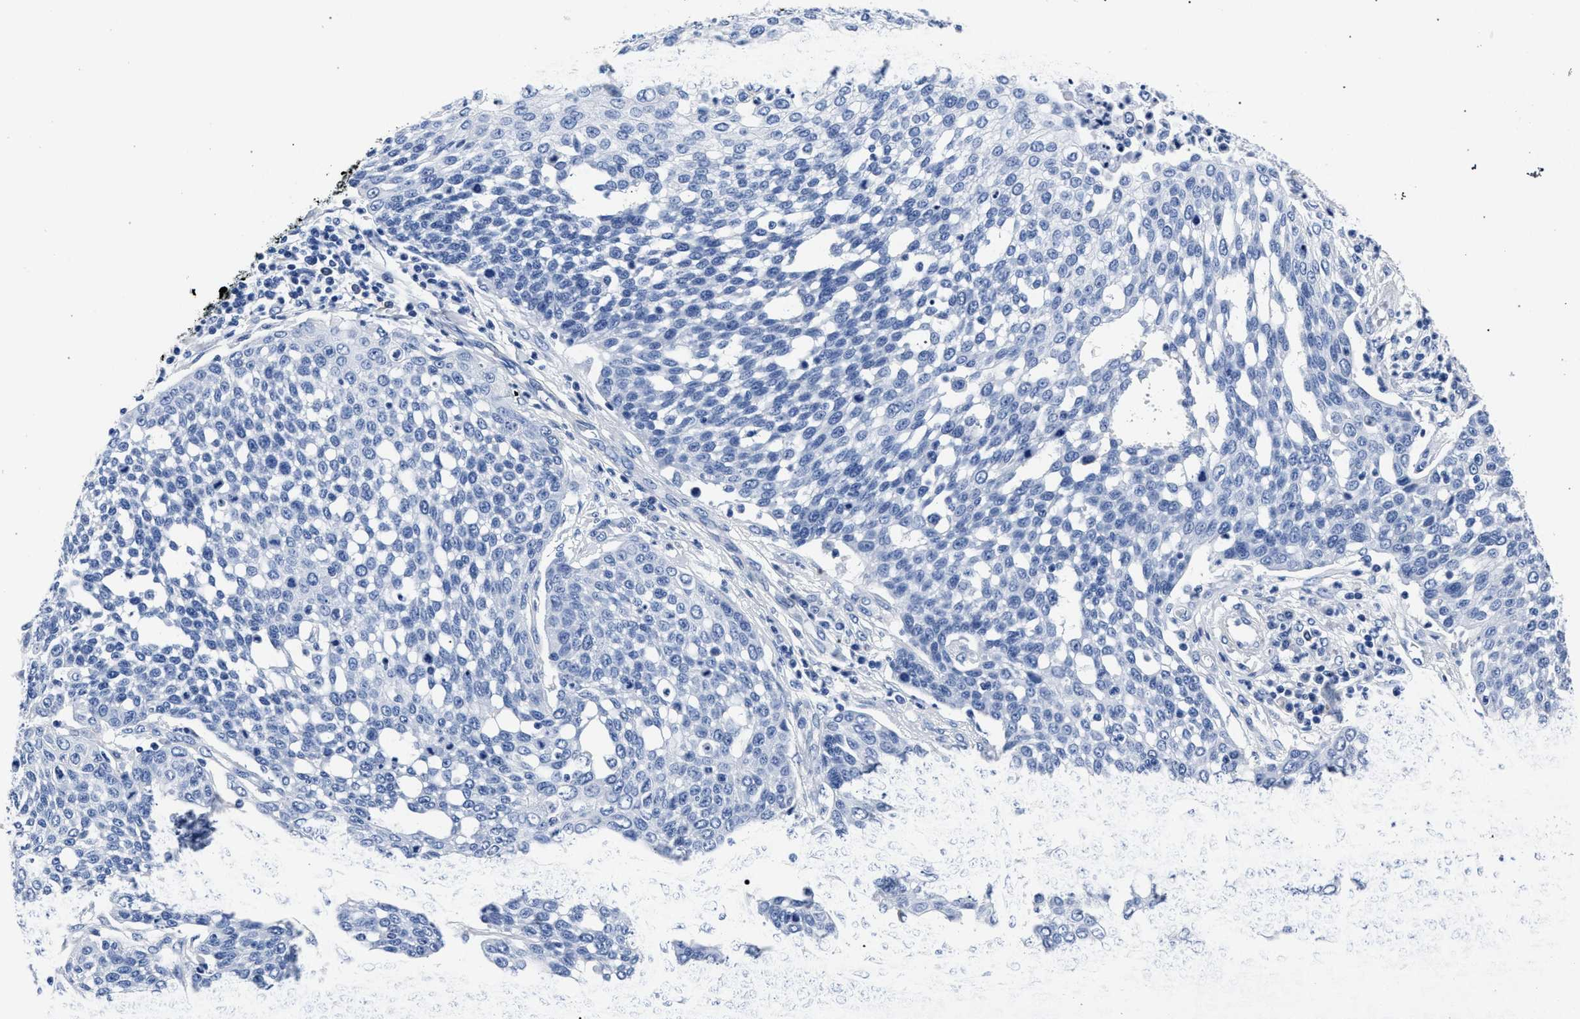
{"staining": {"intensity": "negative", "quantity": "none", "location": "none"}, "tissue": "cervical cancer", "cell_type": "Tumor cells", "image_type": "cancer", "snomed": [{"axis": "morphology", "description": "Squamous cell carcinoma, NOS"}, {"axis": "topography", "description": "Cervix"}], "caption": "Immunohistochemistry of human cervical squamous cell carcinoma exhibits no expression in tumor cells.", "gene": "AKAP4", "patient": {"sex": "female", "age": 34}}